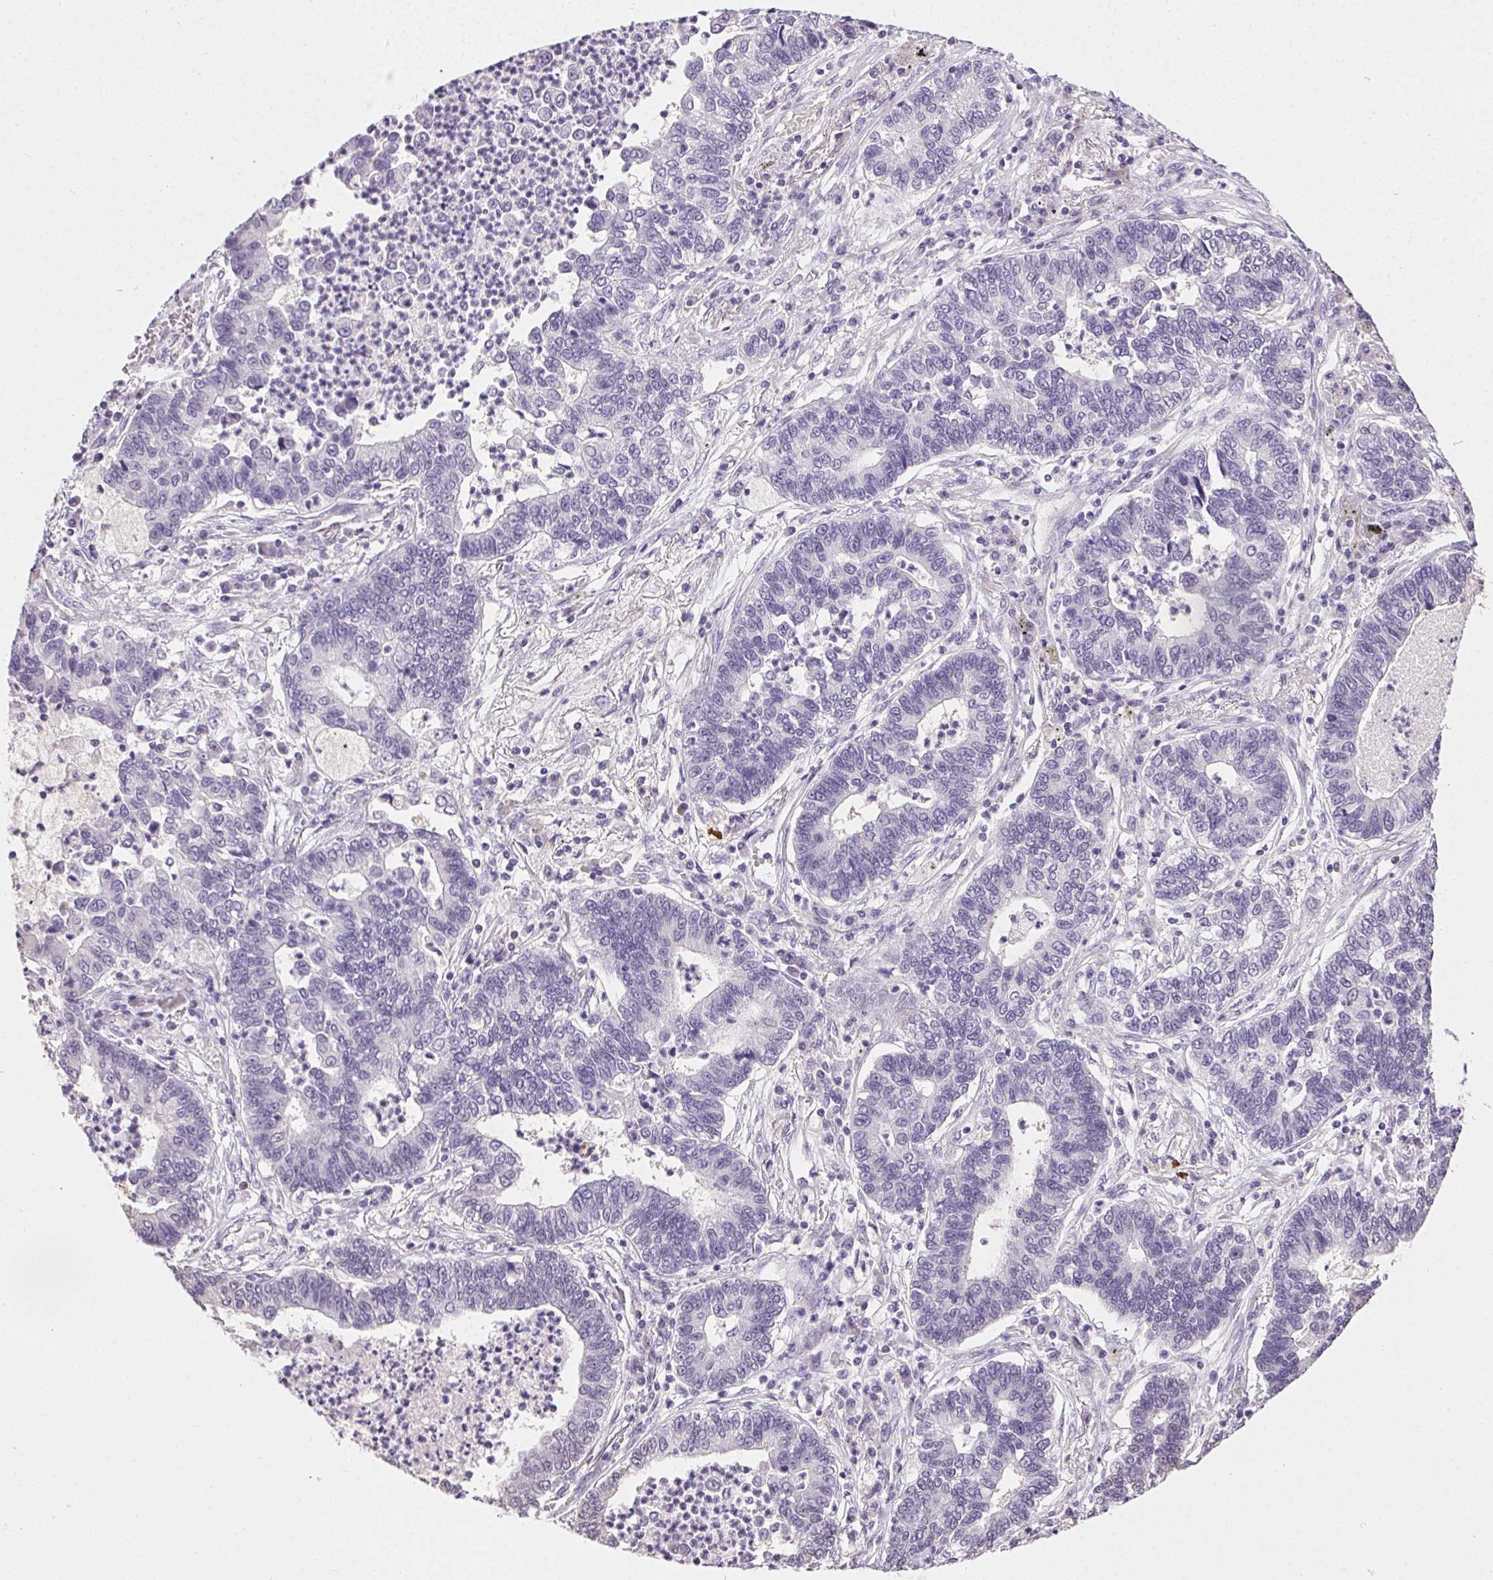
{"staining": {"intensity": "negative", "quantity": "none", "location": "none"}, "tissue": "lung cancer", "cell_type": "Tumor cells", "image_type": "cancer", "snomed": [{"axis": "morphology", "description": "Adenocarcinoma, NOS"}, {"axis": "topography", "description": "Lung"}], "caption": "The histopathology image reveals no significant expression in tumor cells of lung adenocarcinoma. Brightfield microscopy of IHC stained with DAB (3,3'-diaminobenzidine) (brown) and hematoxylin (blue), captured at high magnification.", "gene": "SYCE2", "patient": {"sex": "female", "age": 57}}